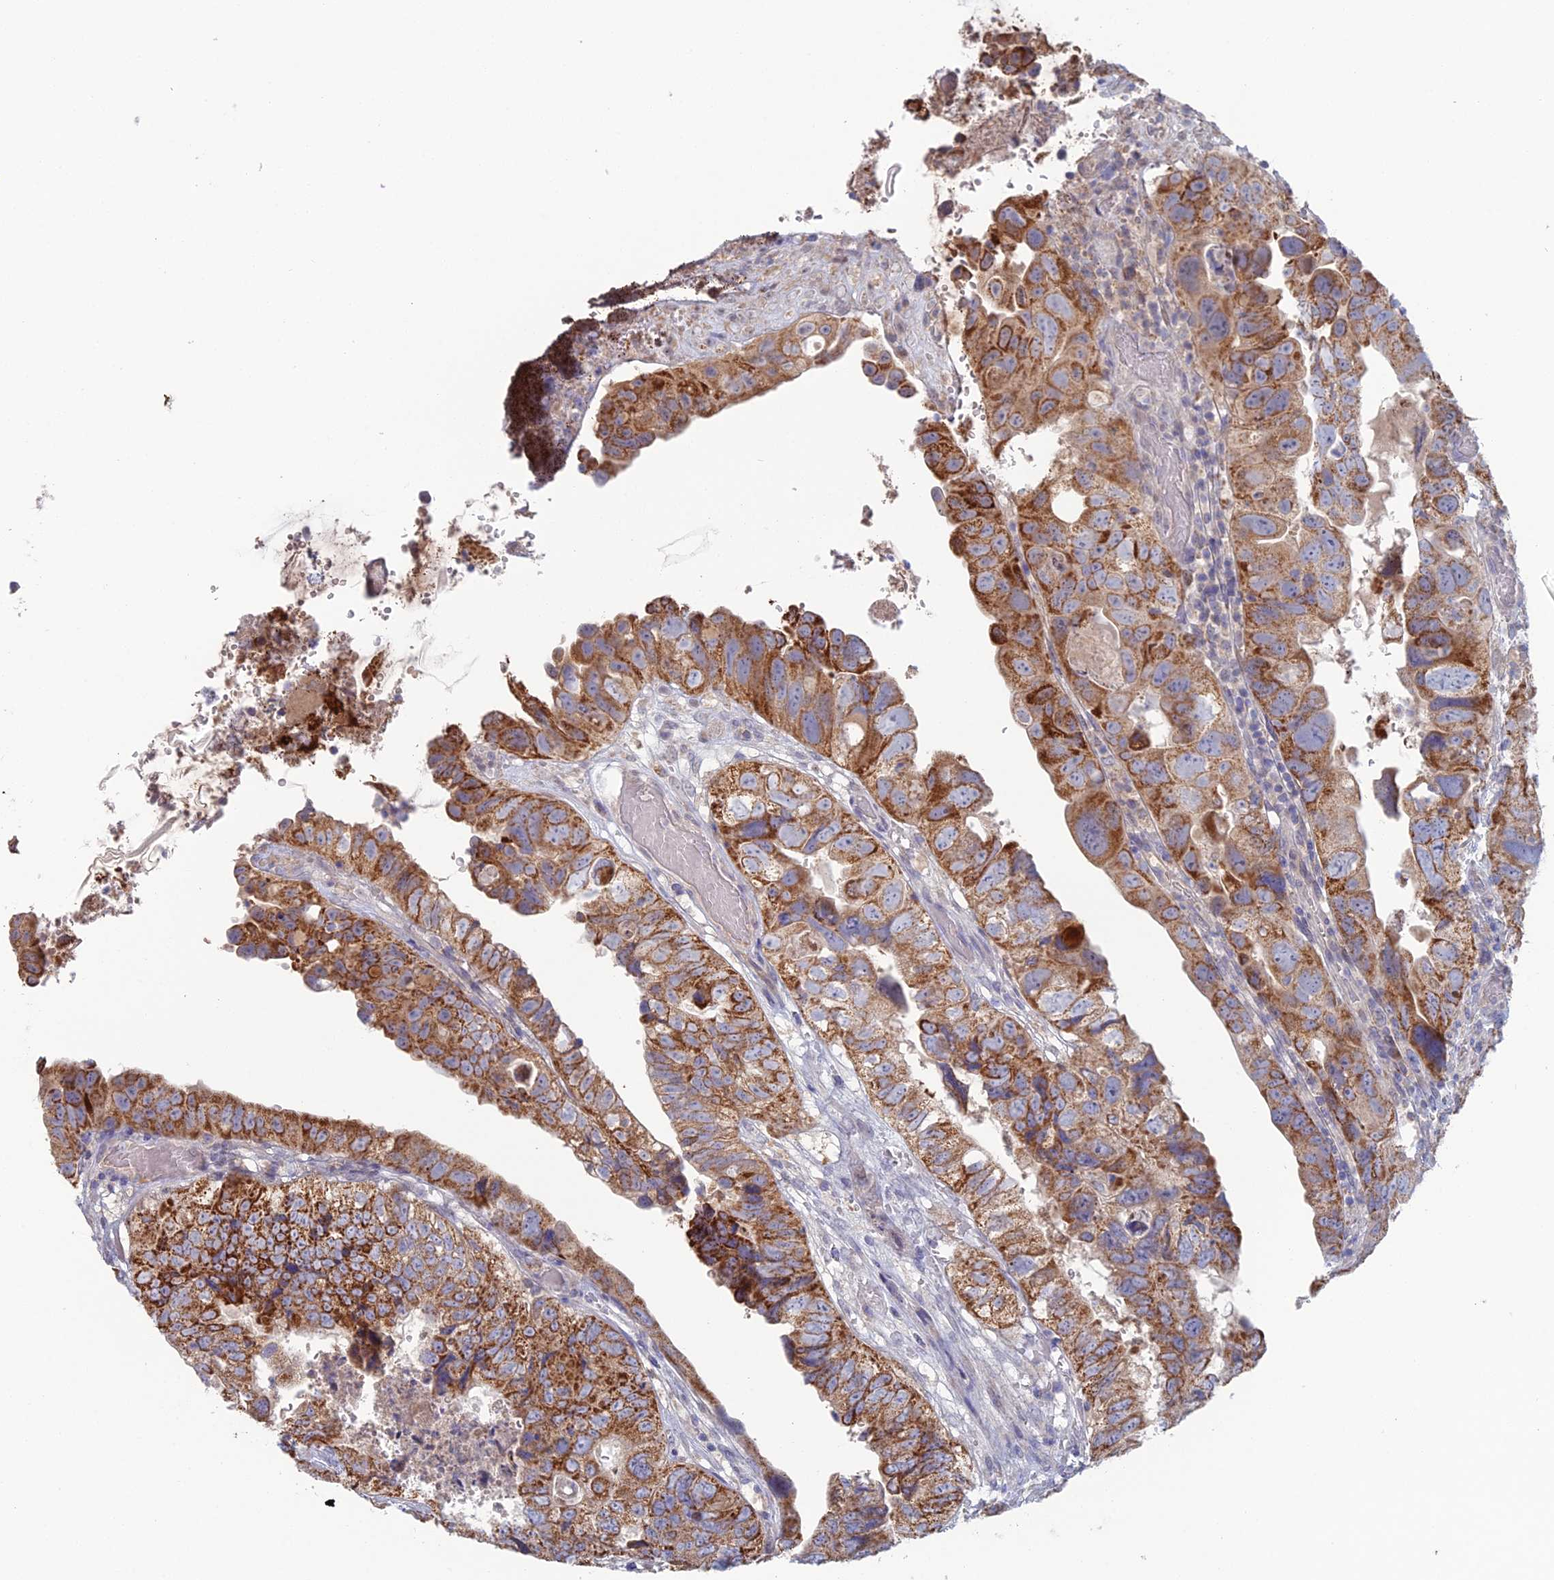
{"staining": {"intensity": "moderate", "quantity": ">75%", "location": "cytoplasmic/membranous"}, "tissue": "colorectal cancer", "cell_type": "Tumor cells", "image_type": "cancer", "snomed": [{"axis": "morphology", "description": "Adenocarcinoma, NOS"}, {"axis": "topography", "description": "Rectum"}], "caption": "Colorectal adenocarcinoma tissue shows moderate cytoplasmic/membranous expression in approximately >75% of tumor cells, visualized by immunohistochemistry.", "gene": "ARL16", "patient": {"sex": "male", "age": 63}}